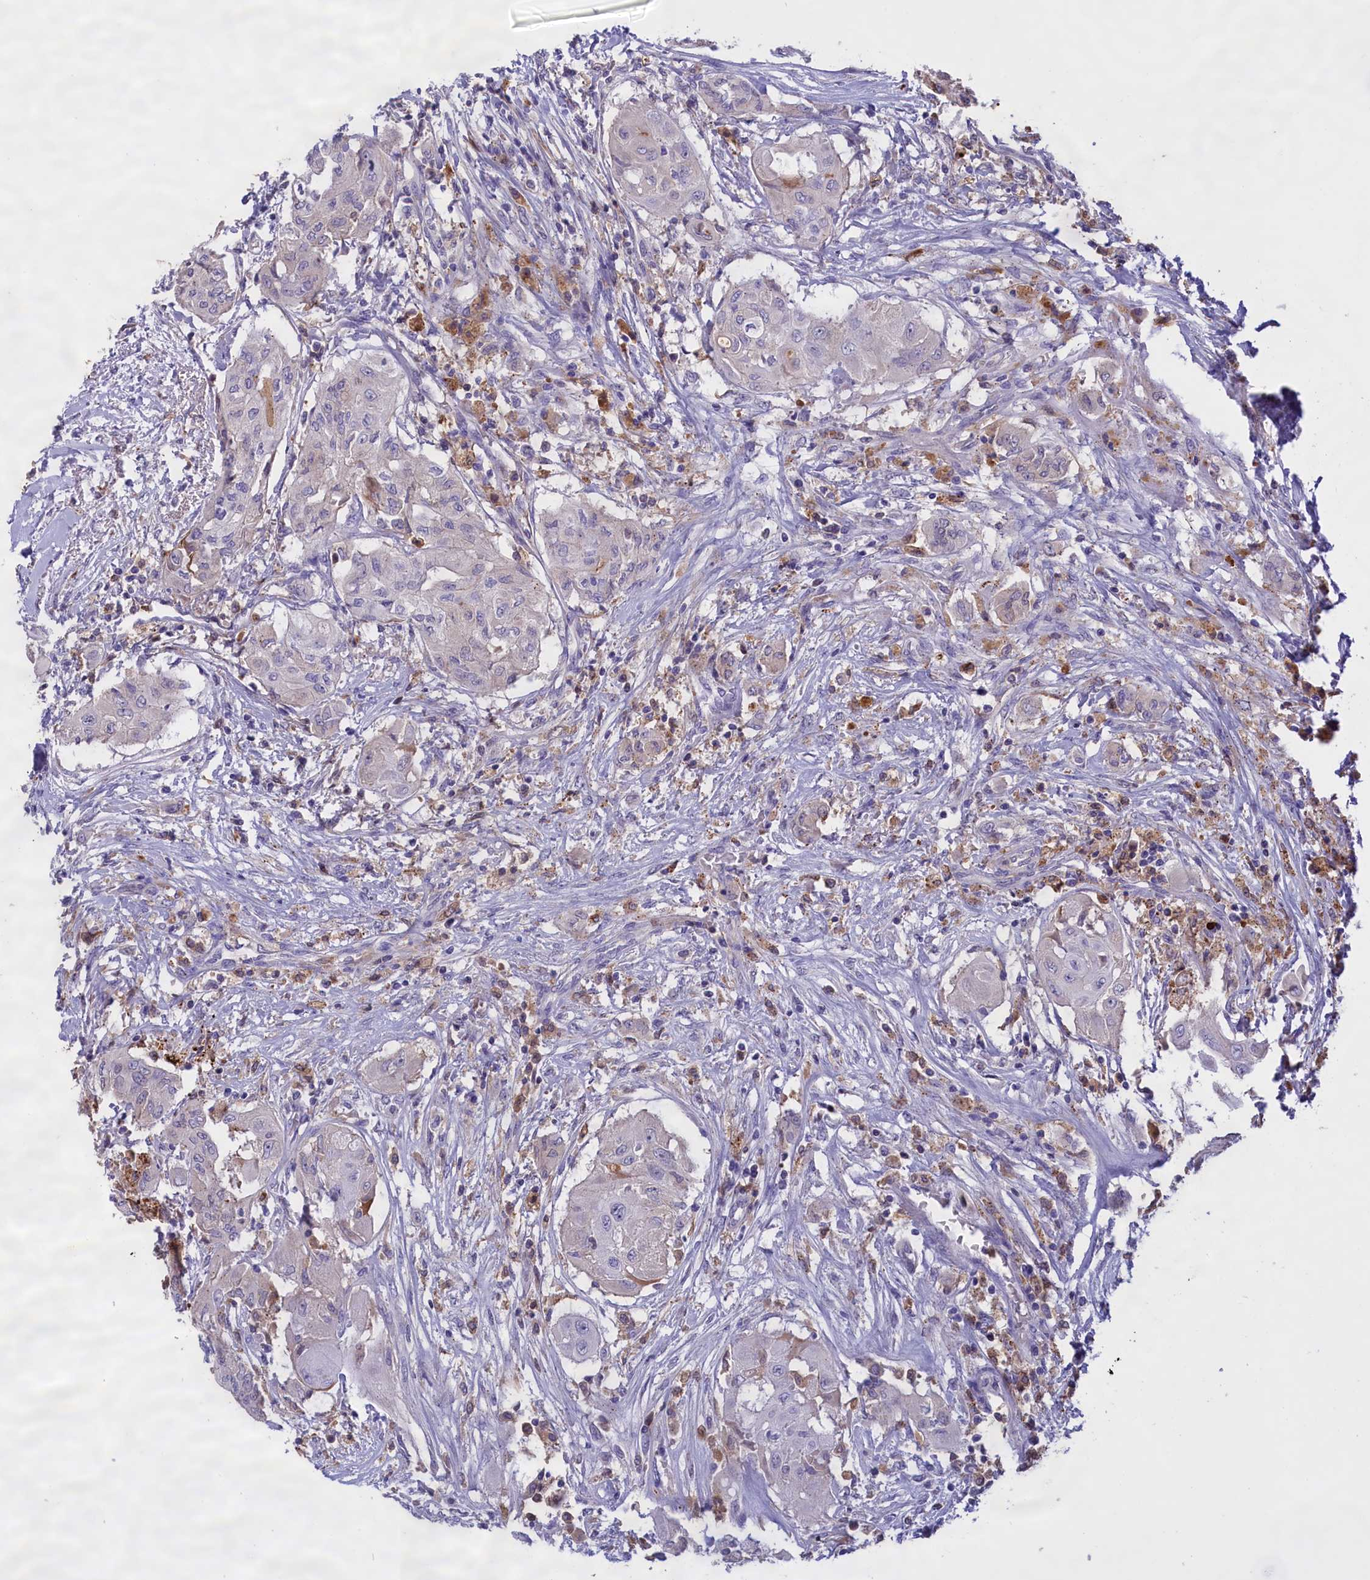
{"staining": {"intensity": "negative", "quantity": "none", "location": "none"}, "tissue": "thyroid cancer", "cell_type": "Tumor cells", "image_type": "cancer", "snomed": [{"axis": "morphology", "description": "Papillary adenocarcinoma, NOS"}, {"axis": "topography", "description": "Thyroid gland"}], "caption": "Immunohistochemistry (IHC) of thyroid cancer demonstrates no positivity in tumor cells. The staining is performed using DAB brown chromogen with nuclei counter-stained in using hematoxylin.", "gene": "FAM149B1", "patient": {"sex": "female", "age": 59}}